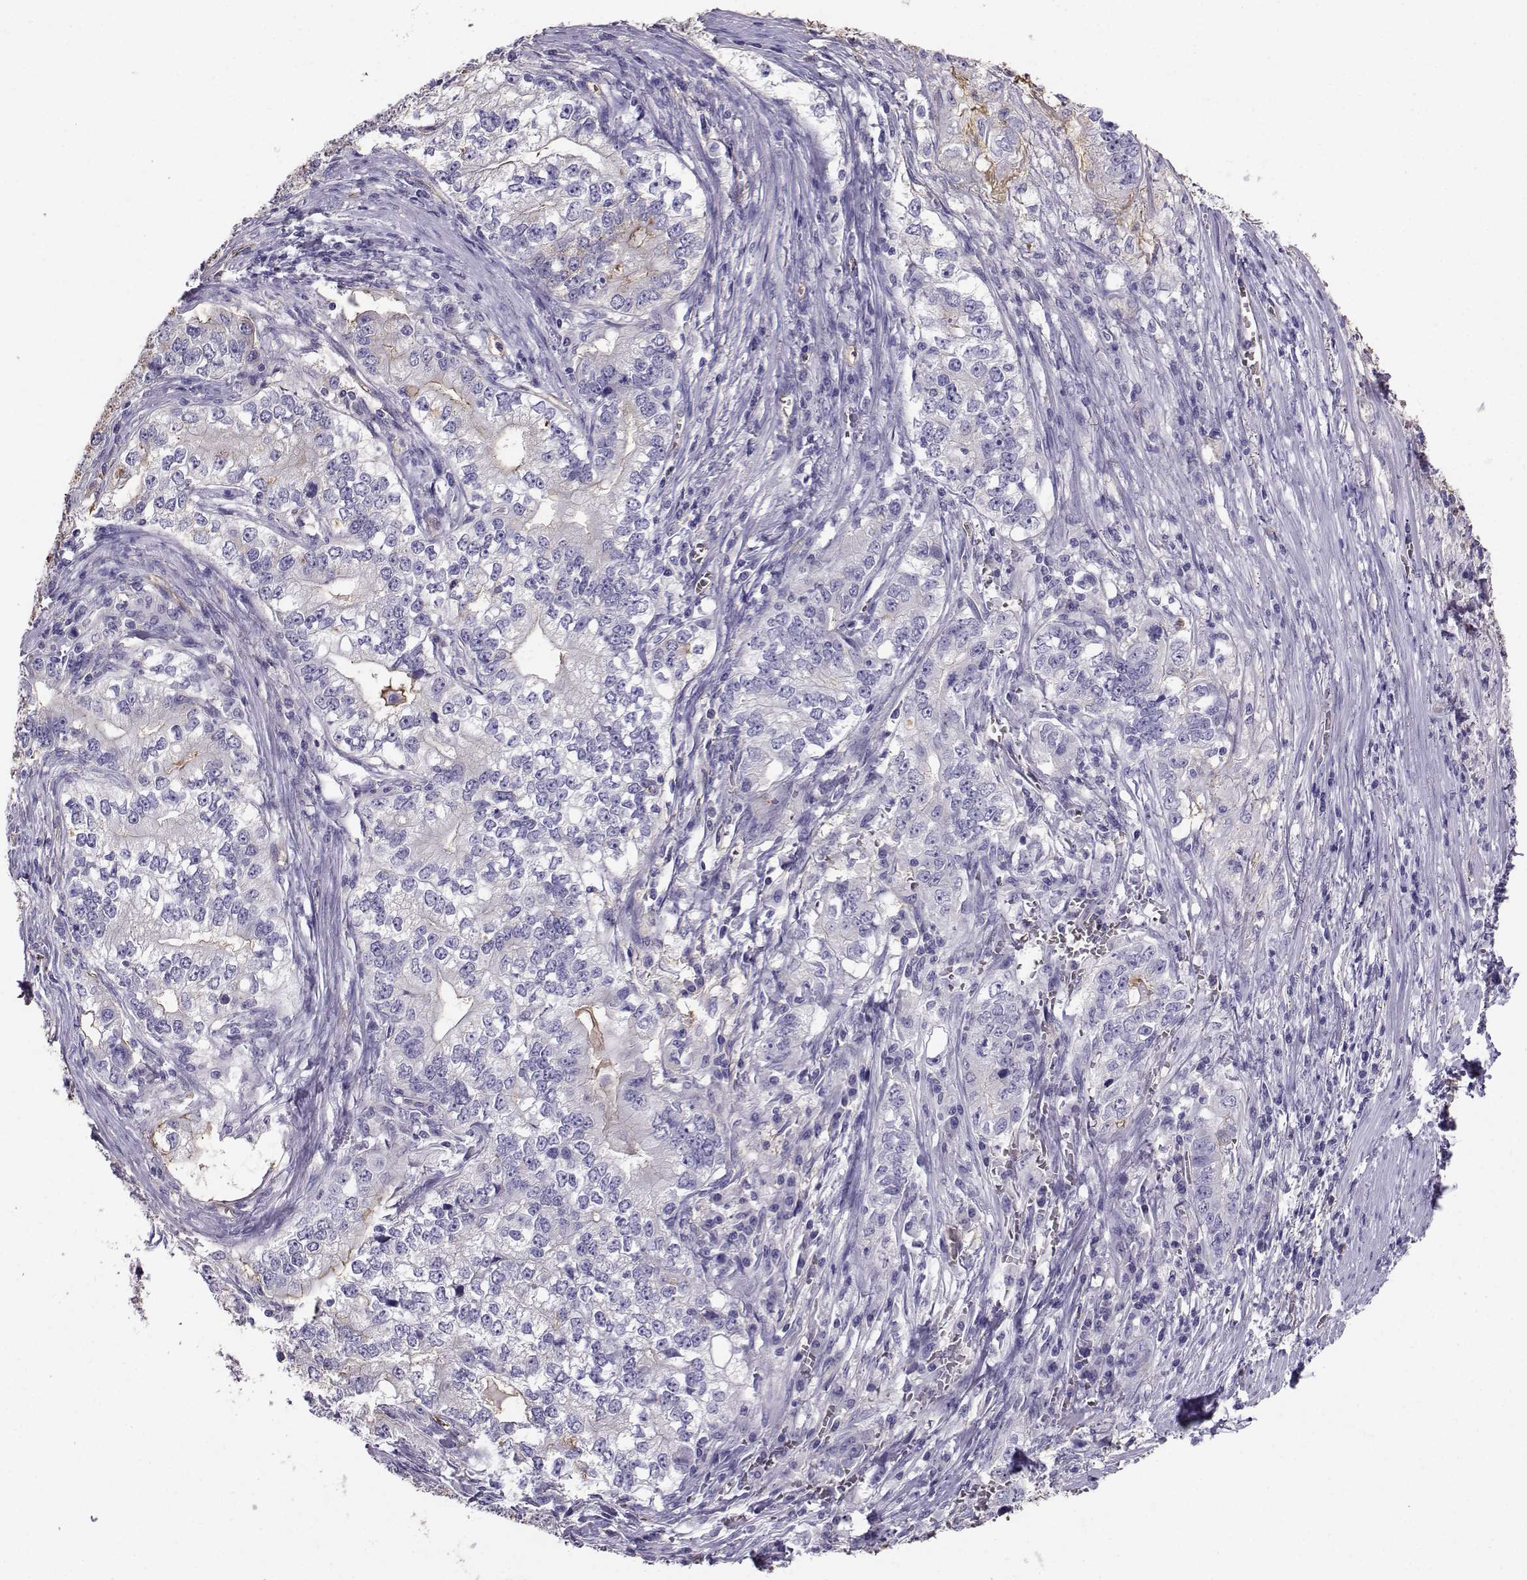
{"staining": {"intensity": "negative", "quantity": "none", "location": "none"}, "tissue": "stomach cancer", "cell_type": "Tumor cells", "image_type": "cancer", "snomed": [{"axis": "morphology", "description": "Adenocarcinoma, NOS"}, {"axis": "topography", "description": "Stomach, lower"}], "caption": "This is an IHC histopathology image of stomach cancer. There is no positivity in tumor cells.", "gene": "CLUL1", "patient": {"sex": "female", "age": 72}}